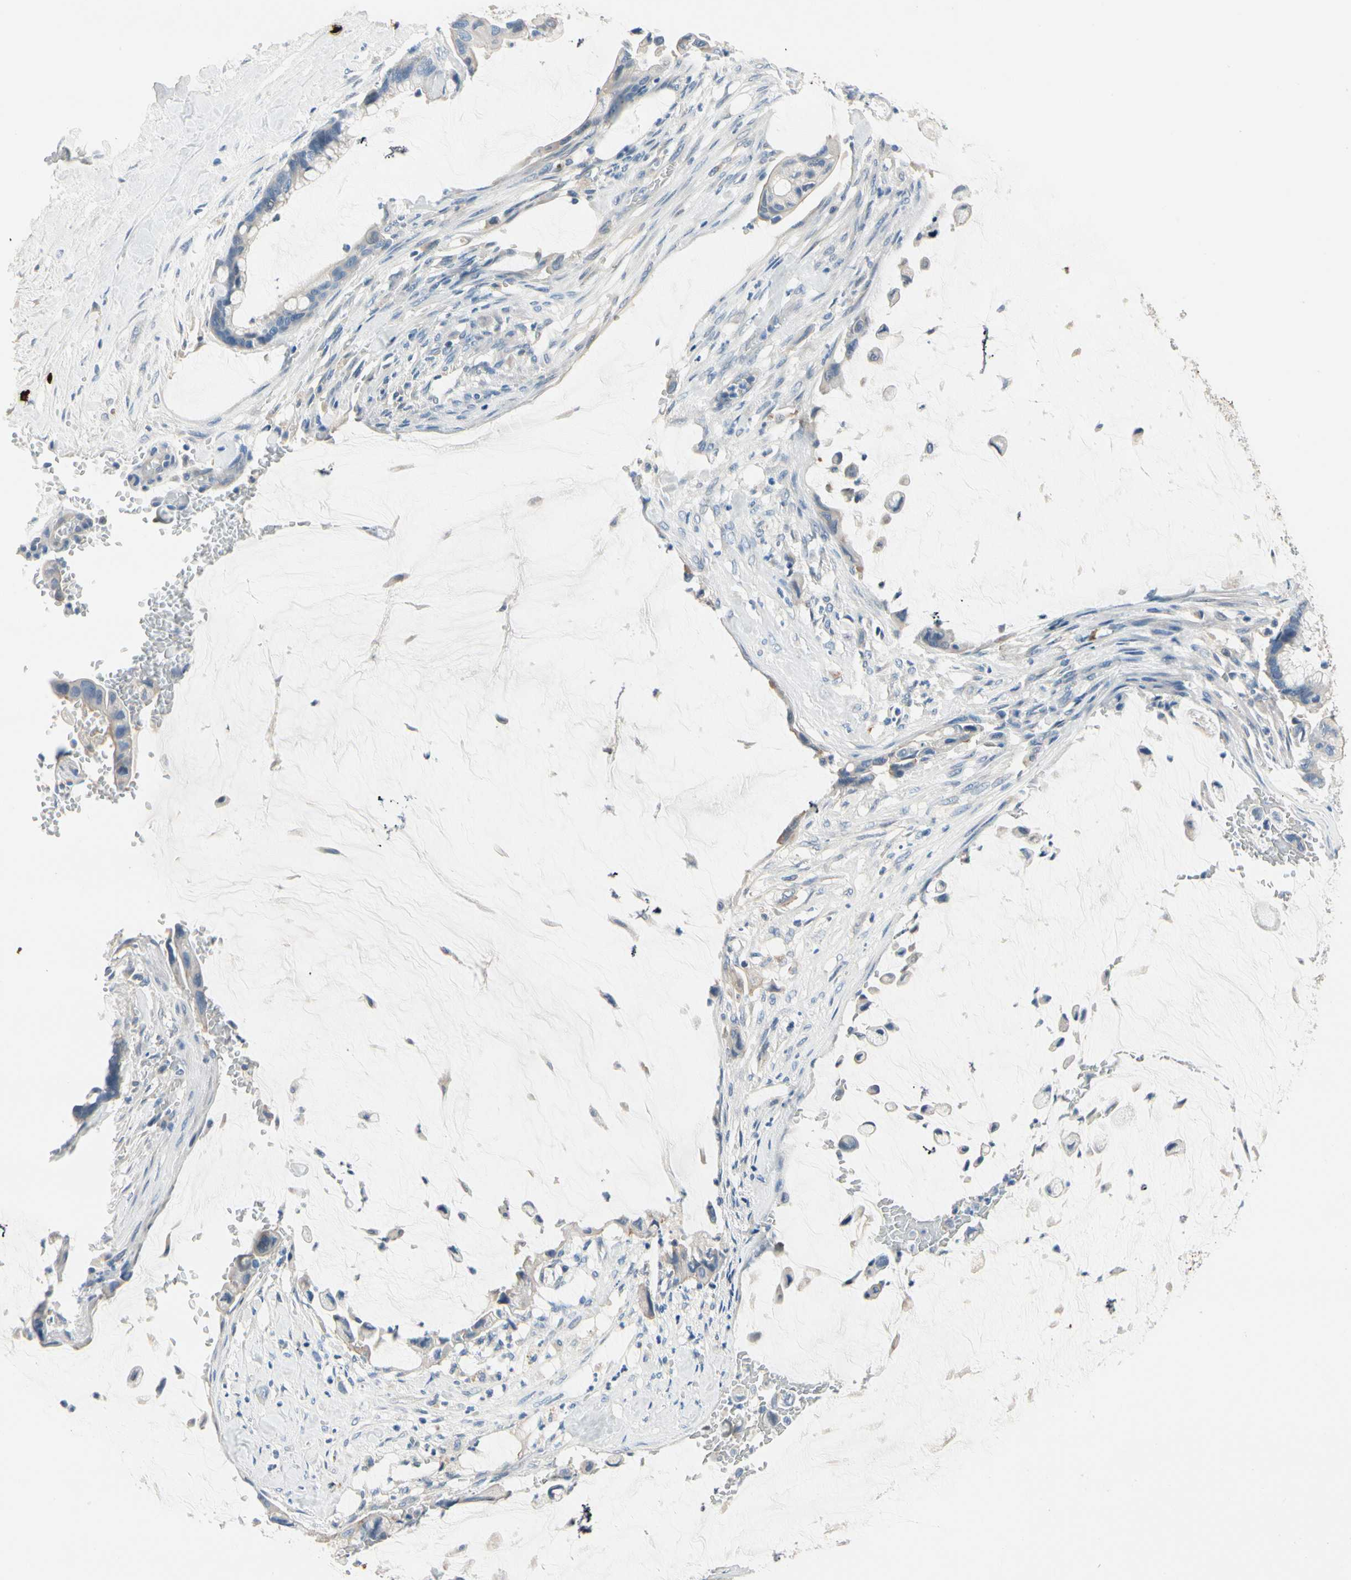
{"staining": {"intensity": "weak", "quantity": "<25%", "location": "cytoplasmic/membranous"}, "tissue": "pancreatic cancer", "cell_type": "Tumor cells", "image_type": "cancer", "snomed": [{"axis": "morphology", "description": "Adenocarcinoma, NOS"}, {"axis": "topography", "description": "Pancreas"}], "caption": "This is an IHC photomicrograph of adenocarcinoma (pancreatic). There is no positivity in tumor cells.", "gene": "CPA3", "patient": {"sex": "male", "age": 41}}